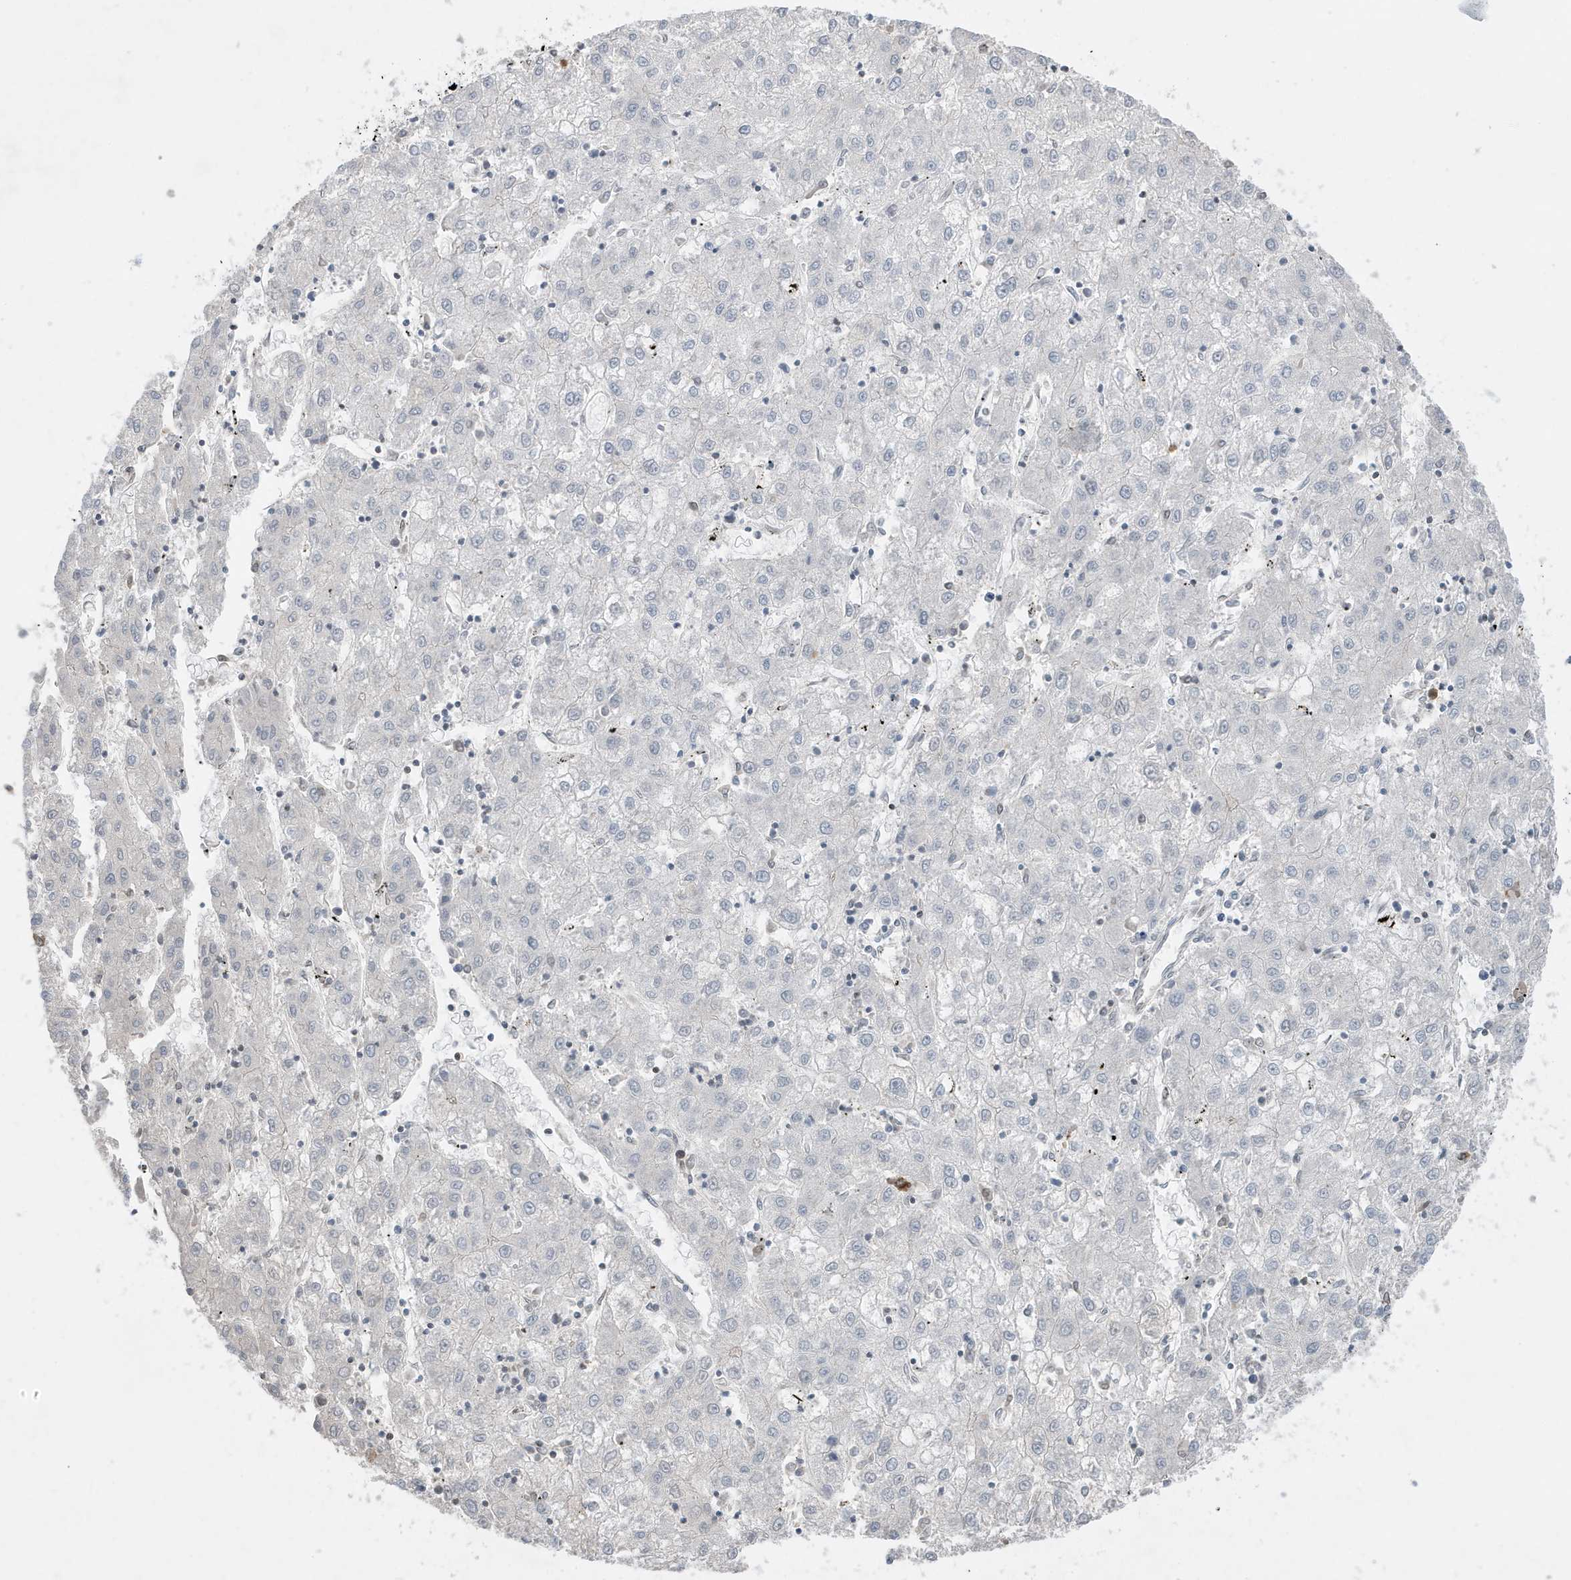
{"staining": {"intensity": "negative", "quantity": "none", "location": "none"}, "tissue": "liver cancer", "cell_type": "Tumor cells", "image_type": "cancer", "snomed": [{"axis": "morphology", "description": "Carcinoma, Hepatocellular, NOS"}, {"axis": "topography", "description": "Liver"}], "caption": "Tumor cells are negative for protein expression in human liver hepatocellular carcinoma.", "gene": "FNDC1", "patient": {"sex": "male", "age": 72}}